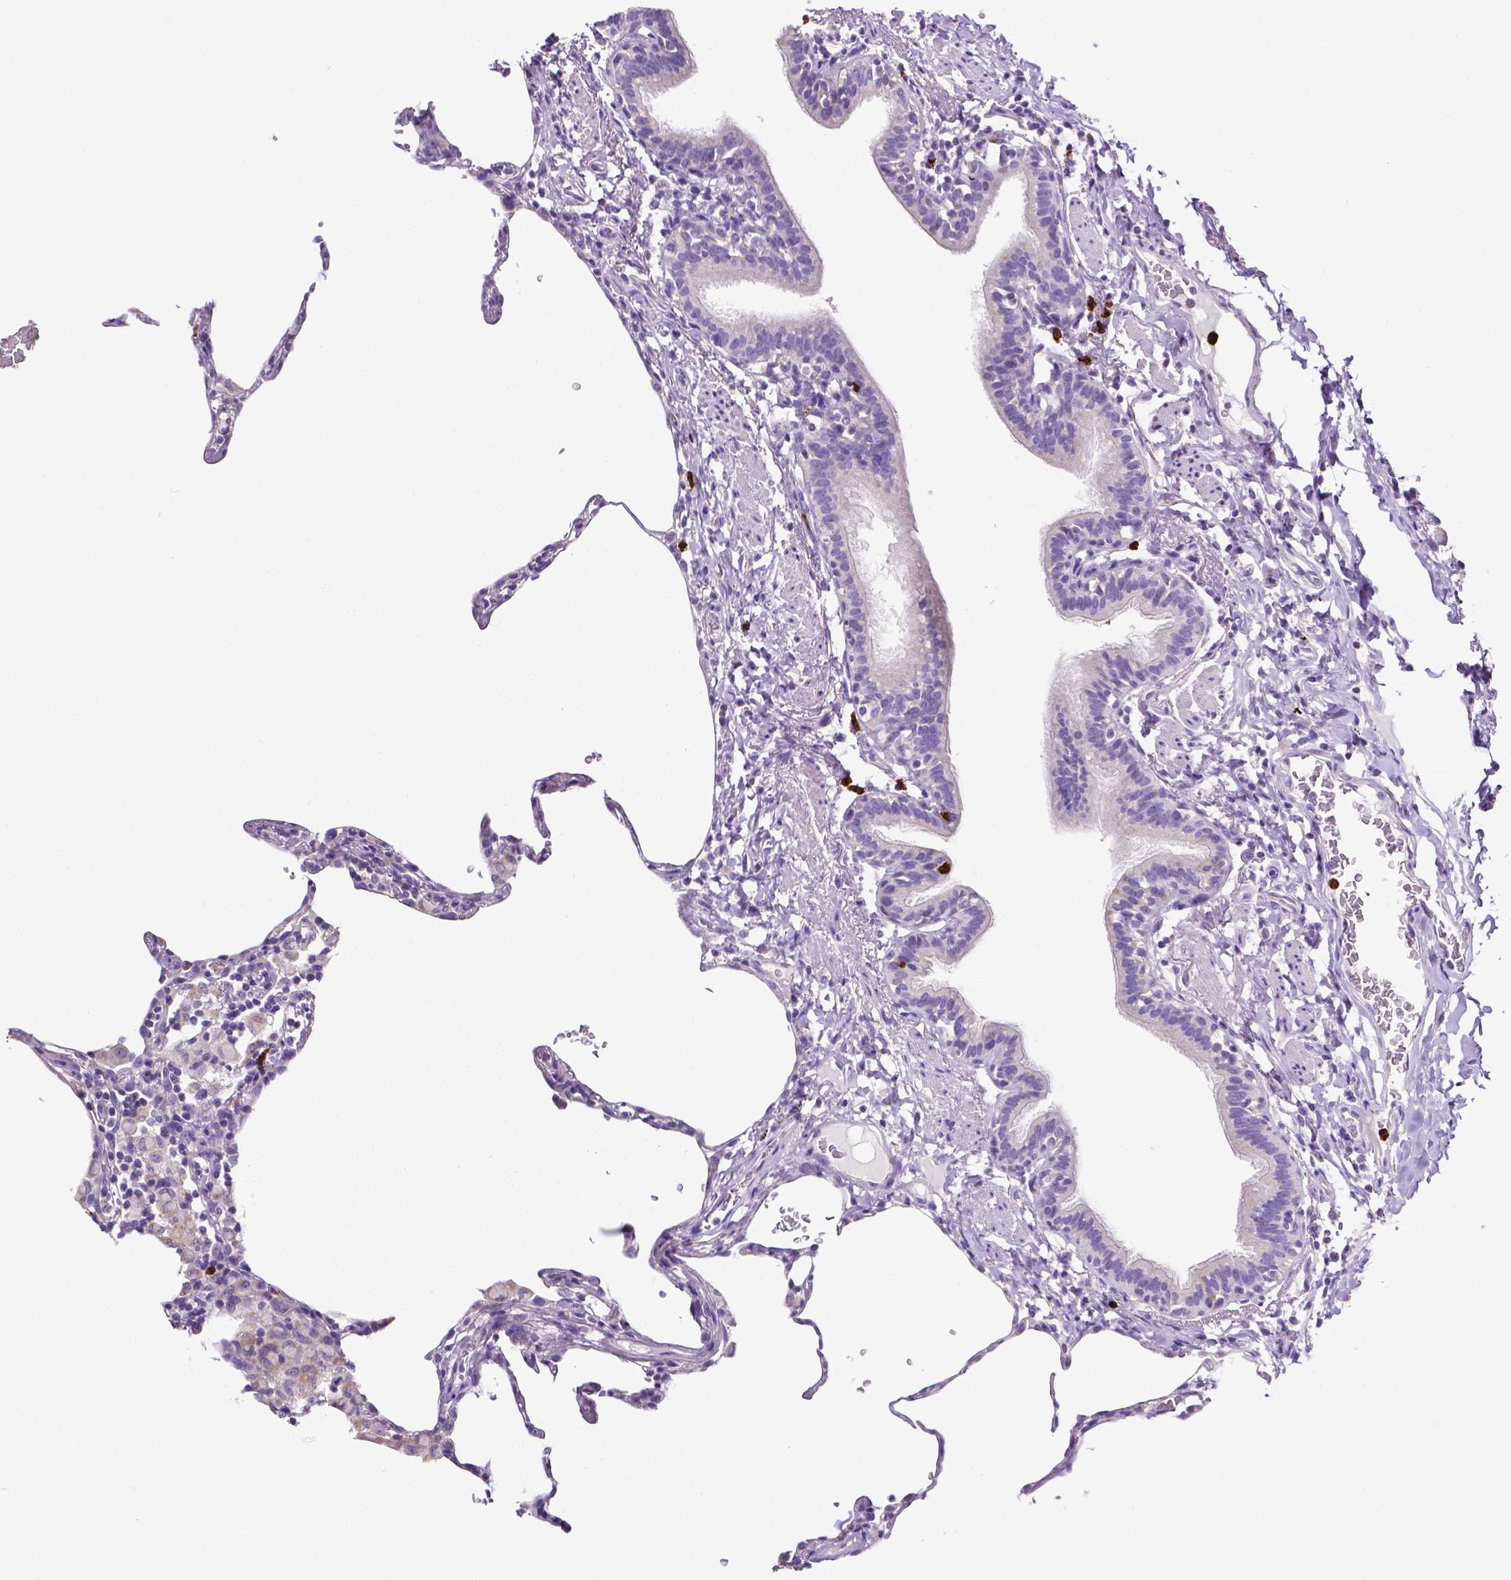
{"staining": {"intensity": "negative", "quantity": "none", "location": "none"}, "tissue": "lung", "cell_type": "Alveolar cells", "image_type": "normal", "snomed": [{"axis": "morphology", "description": "Normal tissue, NOS"}, {"axis": "topography", "description": "Lung"}], "caption": "A histopathology image of human lung is negative for staining in alveolar cells.", "gene": "MMP9", "patient": {"sex": "female", "age": 57}}